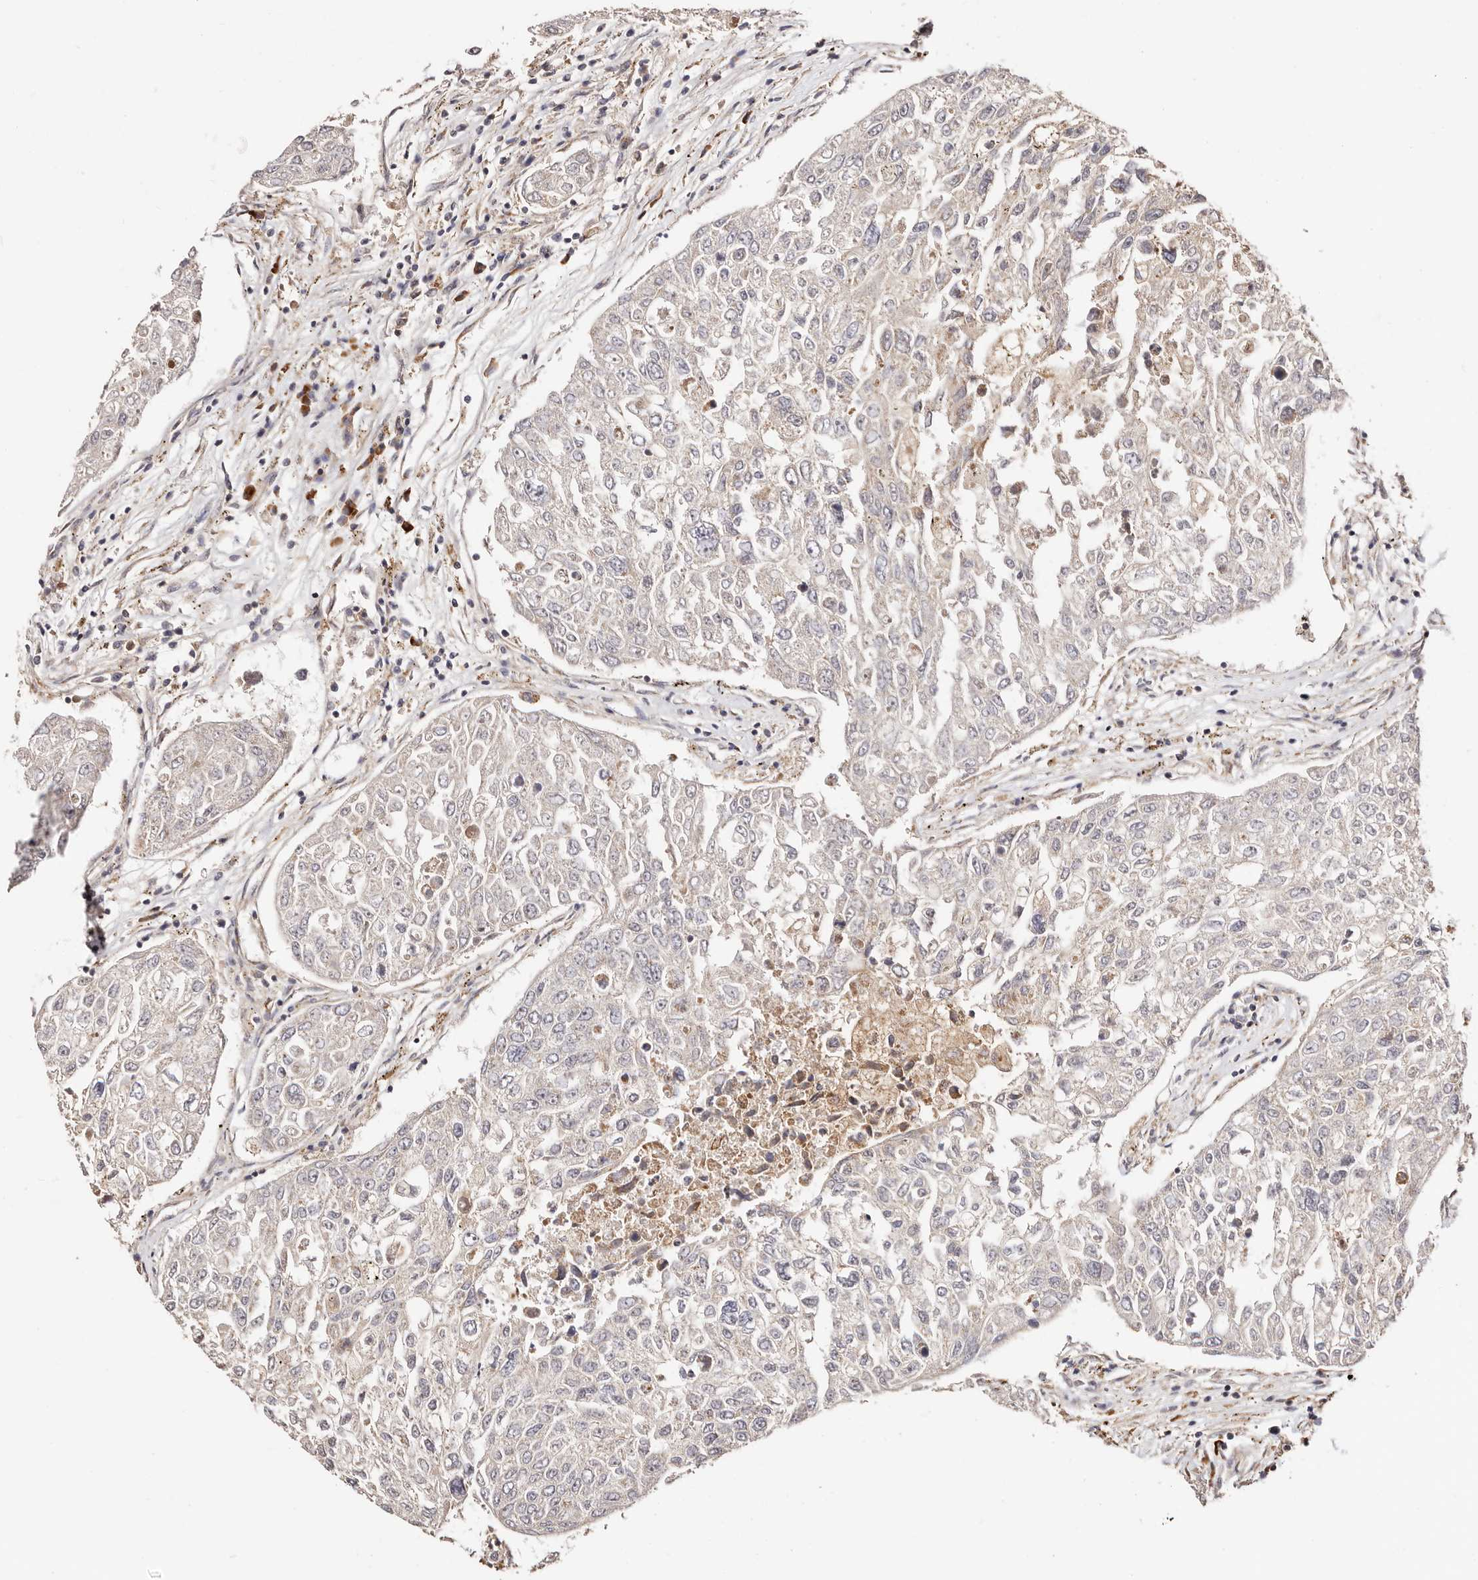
{"staining": {"intensity": "weak", "quantity": "25%-75%", "location": "cytoplasmic/membranous"}, "tissue": "urothelial cancer", "cell_type": "Tumor cells", "image_type": "cancer", "snomed": [{"axis": "morphology", "description": "Urothelial carcinoma, High grade"}, {"axis": "topography", "description": "Lymph node"}, {"axis": "topography", "description": "Urinary bladder"}], "caption": "High-grade urothelial carcinoma tissue displays weak cytoplasmic/membranous staining in approximately 25%-75% of tumor cells, visualized by immunohistochemistry. The staining is performed using DAB brown chromogen to label protein expression. The nuclei are counter-stained blue using hematoxylin.", "gene": "MAPK1", "patient": {"sex": "male", "age": 51}}